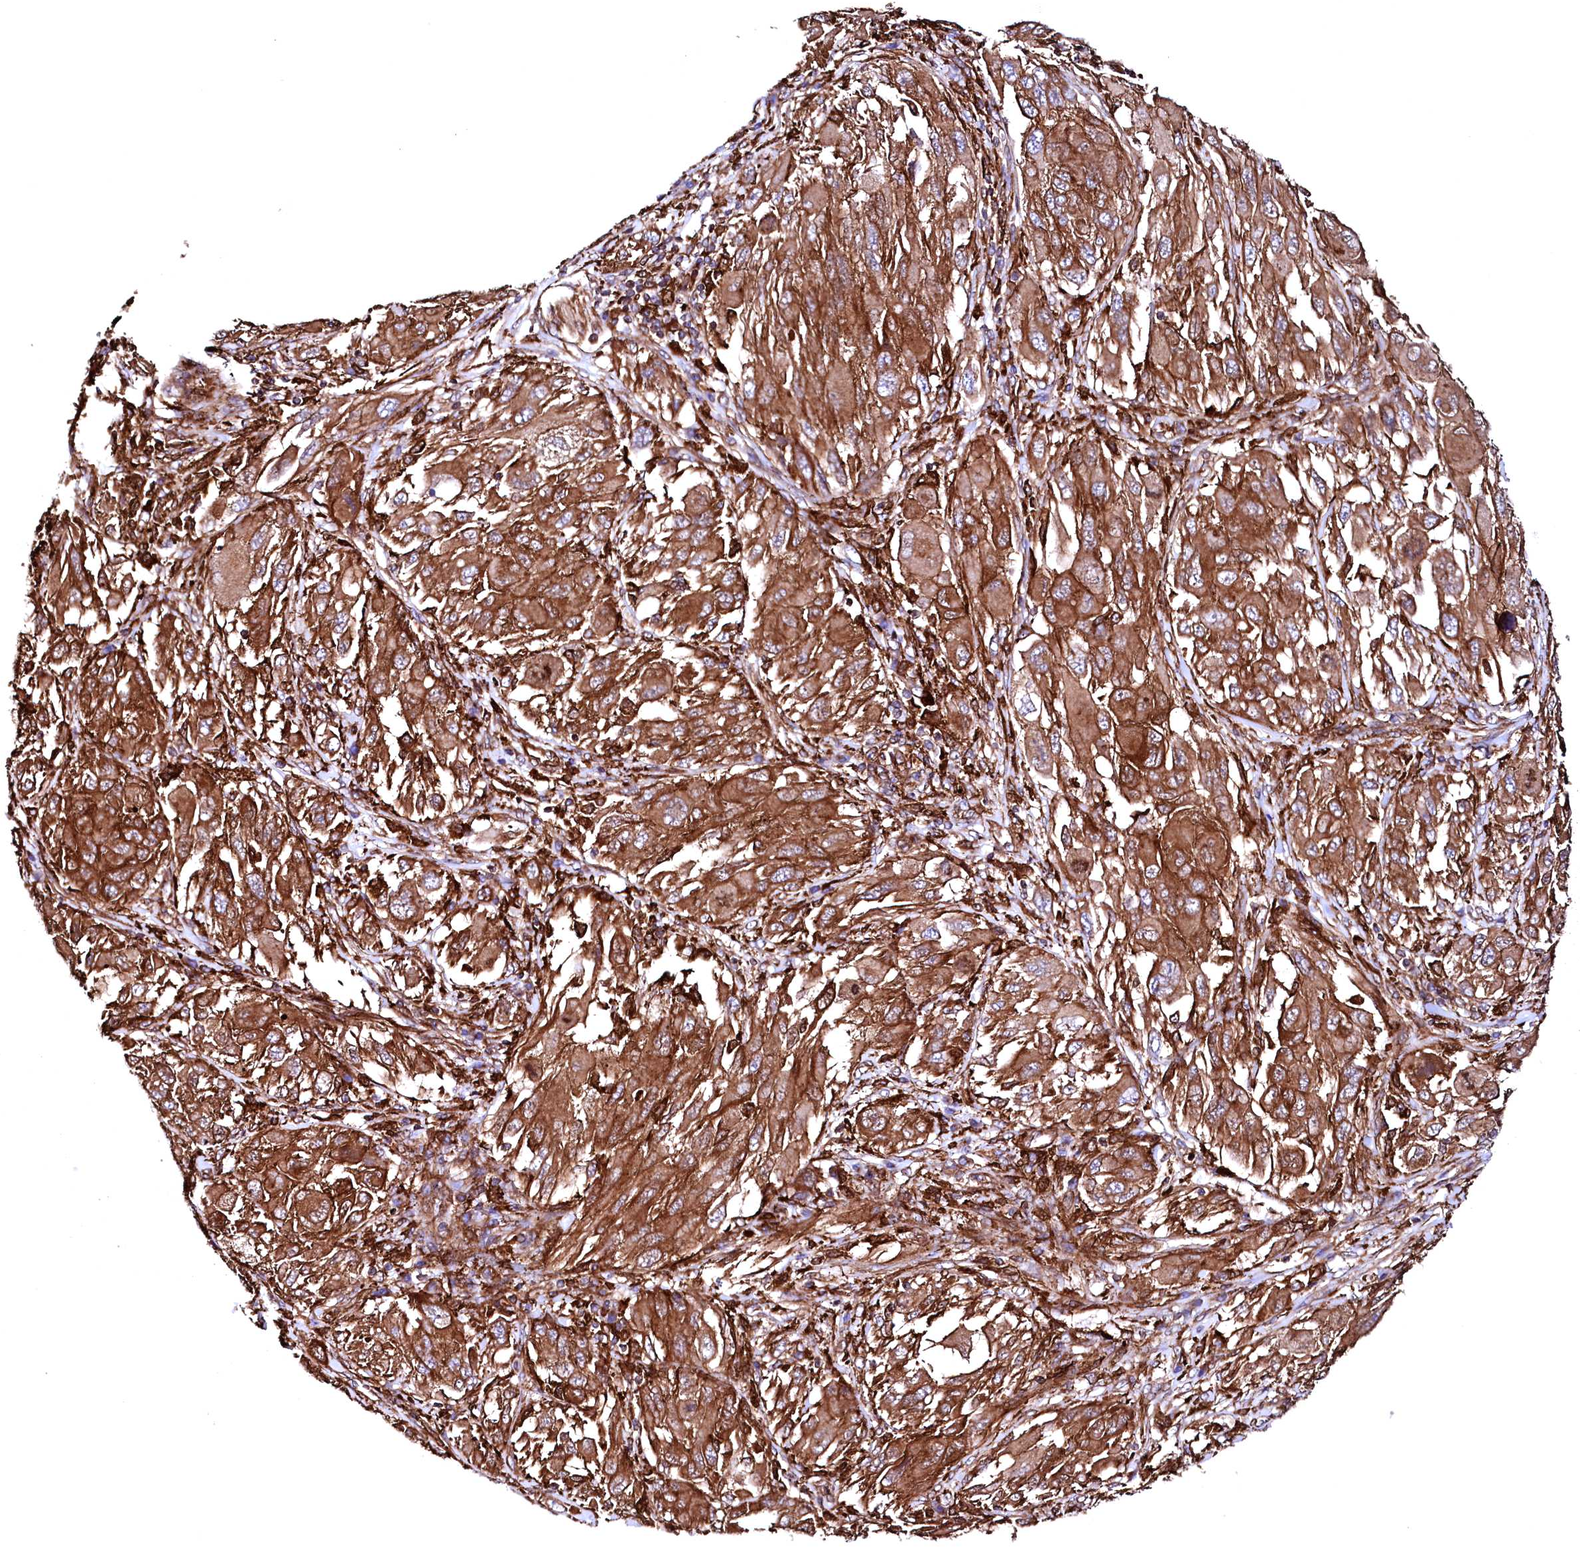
{"staining": {"intensity": "strong", "quantity": ">75%", "location": "cytoplasmic/membranous"}, "tissue": "melanoma", "cell_type": "Tumor cells", "image_type": "cancer", "snomed": [{"axis": "morphology", "description": "Malignant melanoma, NOS"}, {"axis": "topography", "description": "Skin"}], "caption": "A micrograph of malignant melanoma stained for a protein demonstrates strong cytoplasmic/membranous brown staining in tumor cells. The staining was performed using DAB, with brown indicating positive protein expression. Nuclei are stained blue with hematoxylin.", "gene": "STAMBPL1", "patient": {"sex": "female", "age": 91}}